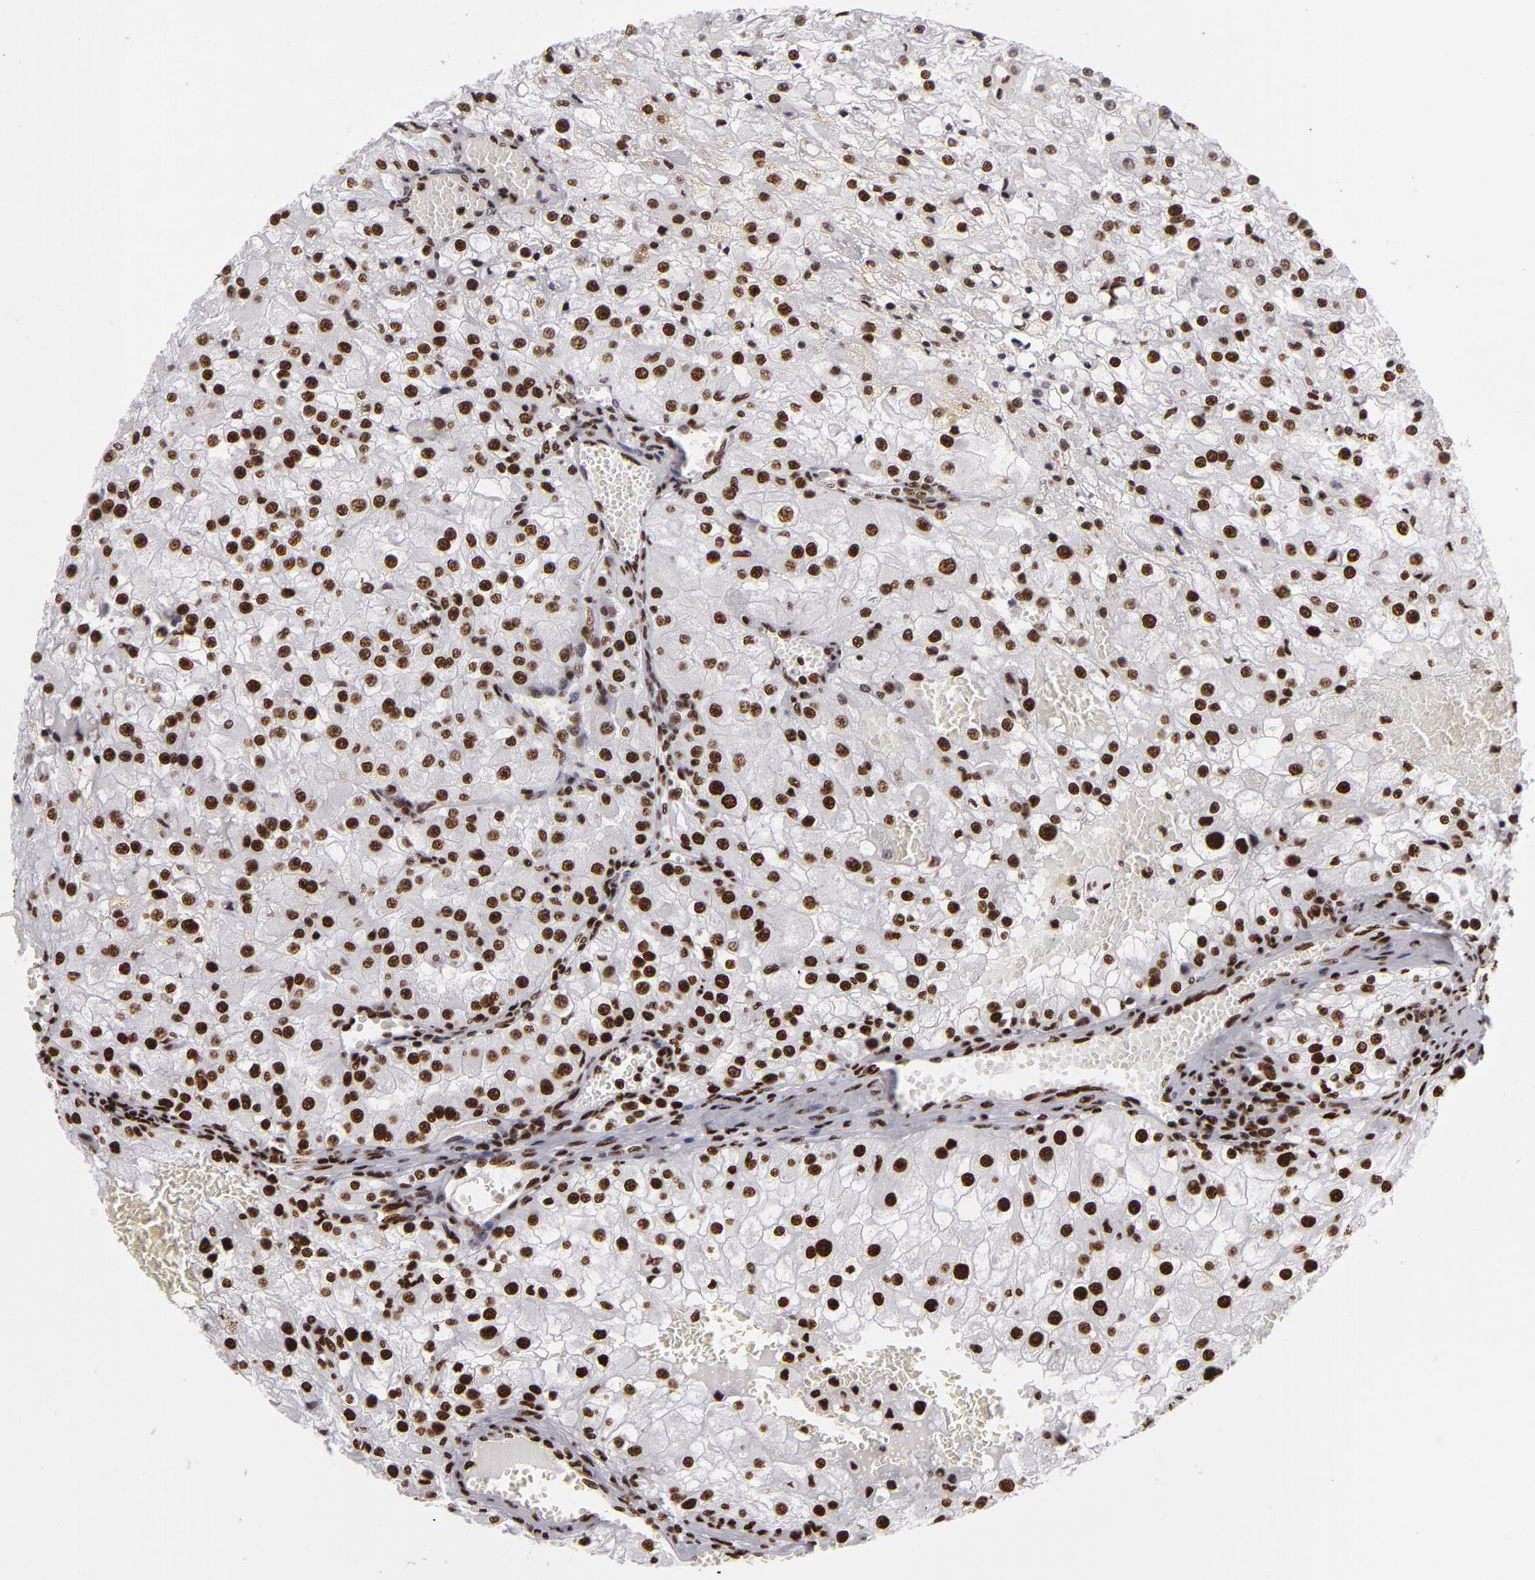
{"staining": {"intensity": "moderate", "quantity": ">75%", "location": "nuclear"}, "tissue": "renal cancer", "cell_type": "Tumor cells", "image_type": "cancer", "snomed": [{"axis": "morphology", "description": "Adenocarcinoma, NOS"}, {"axis": "topography", "description": "Kidney"}], "caption": "A medium amount of moderate nuclear expression is appreciated in about >75% of tumor cells in renal cancer (adenocarcinoma) tissue. Nuclei are stained in blue.", "gene": "SAFB", "patient": {"sex": "female", "age": 74}}